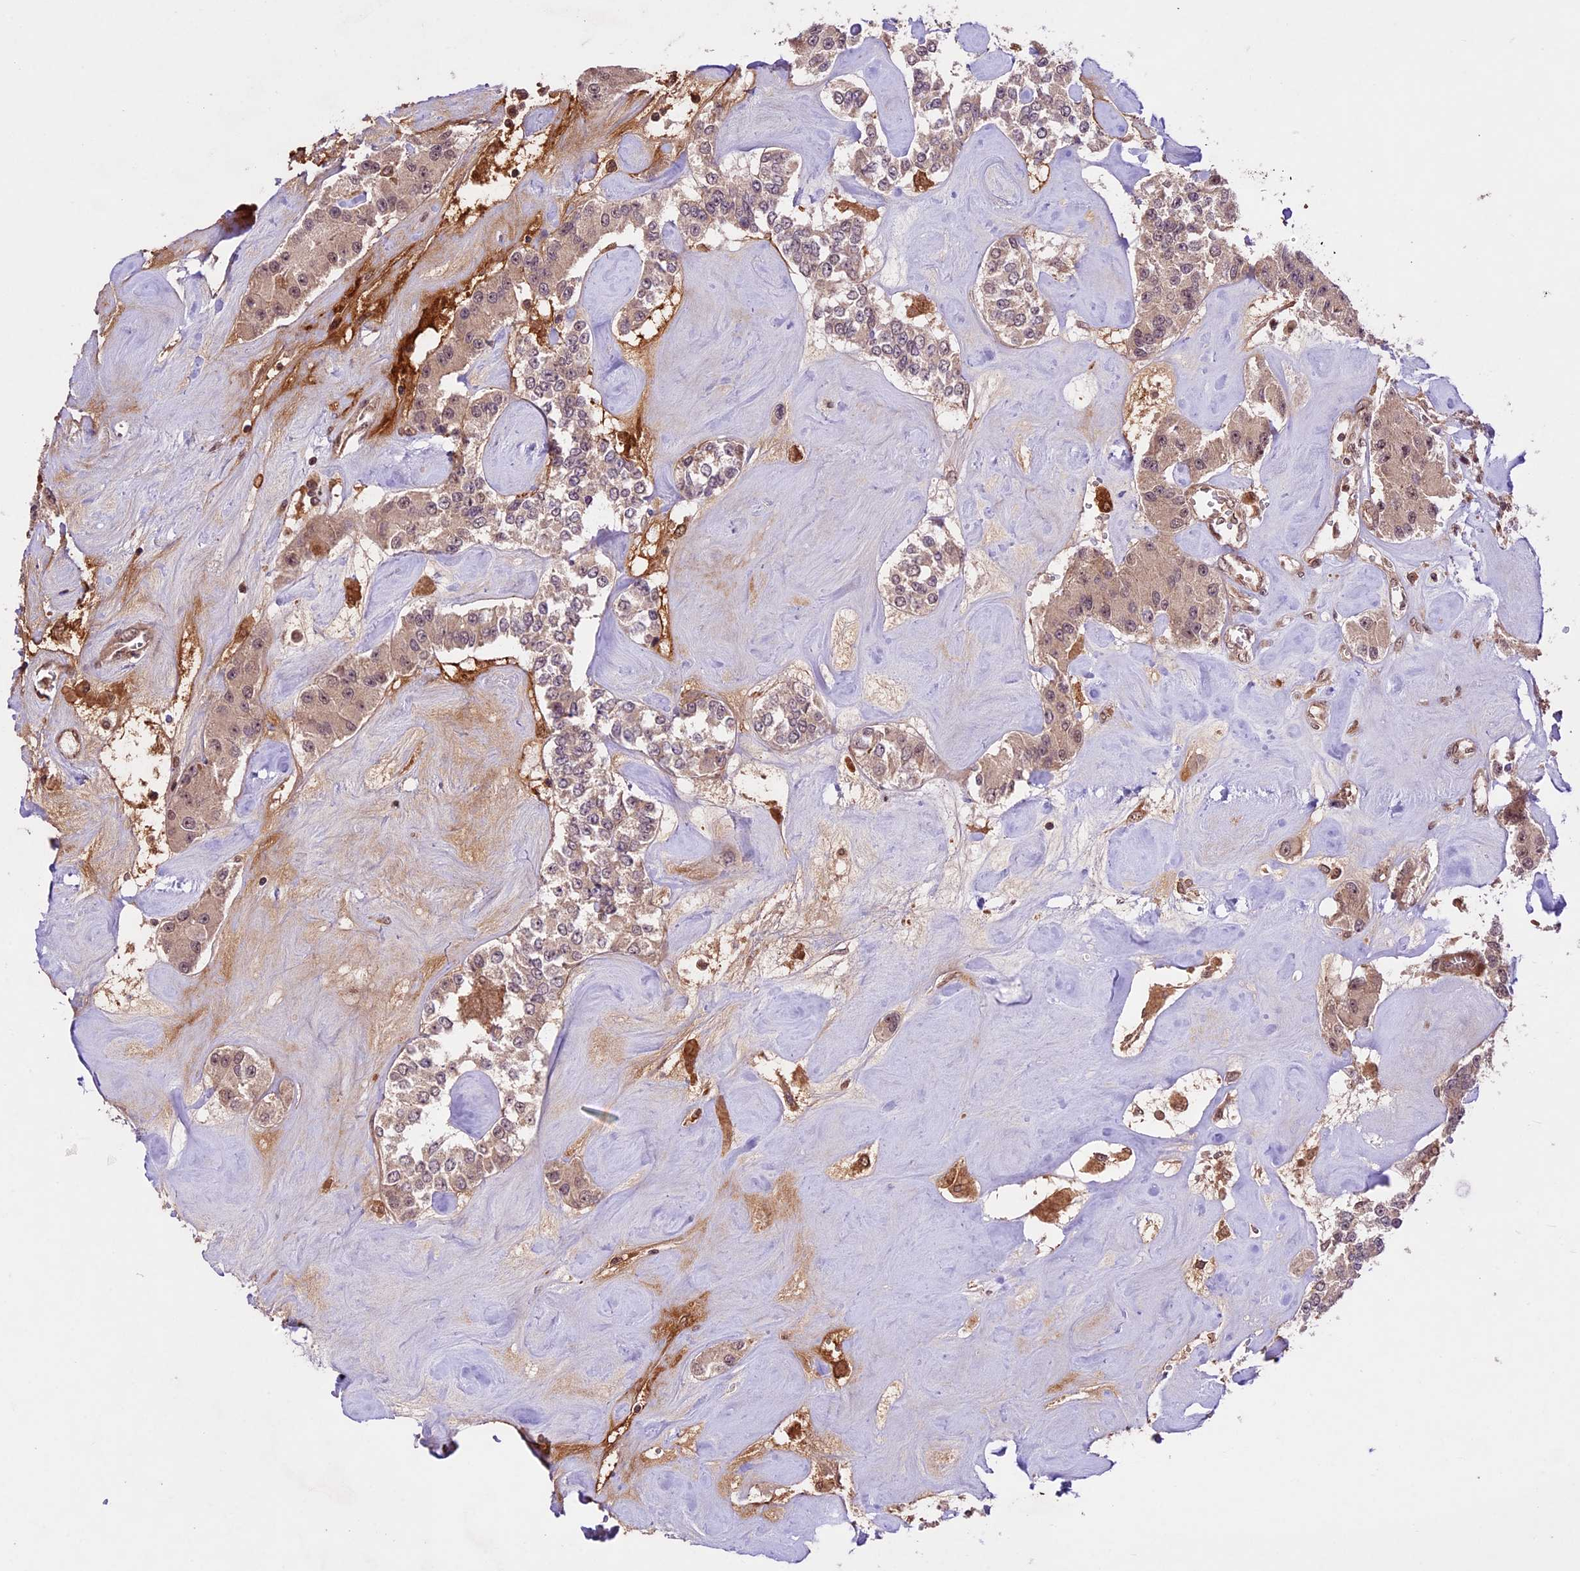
{"staining": {"intensity": "moderate", "quantity": "<25%", "location": "nuclear"}, "tissue": "carcinoid", "cell_type": "Tumor cells", "image_type": "cancer", "snomed": [{"axis": "morphology", "description": "Carcinoid, malignant, NOS"}, {"axis": "topography", "description": "Pancreas"}], "caption": "Tumor cells display moderate nuclear staining in approximately <25% of cells in carcinoid.", "gene": "DHX38", "patient": {"sex": "male", "age": 41}}